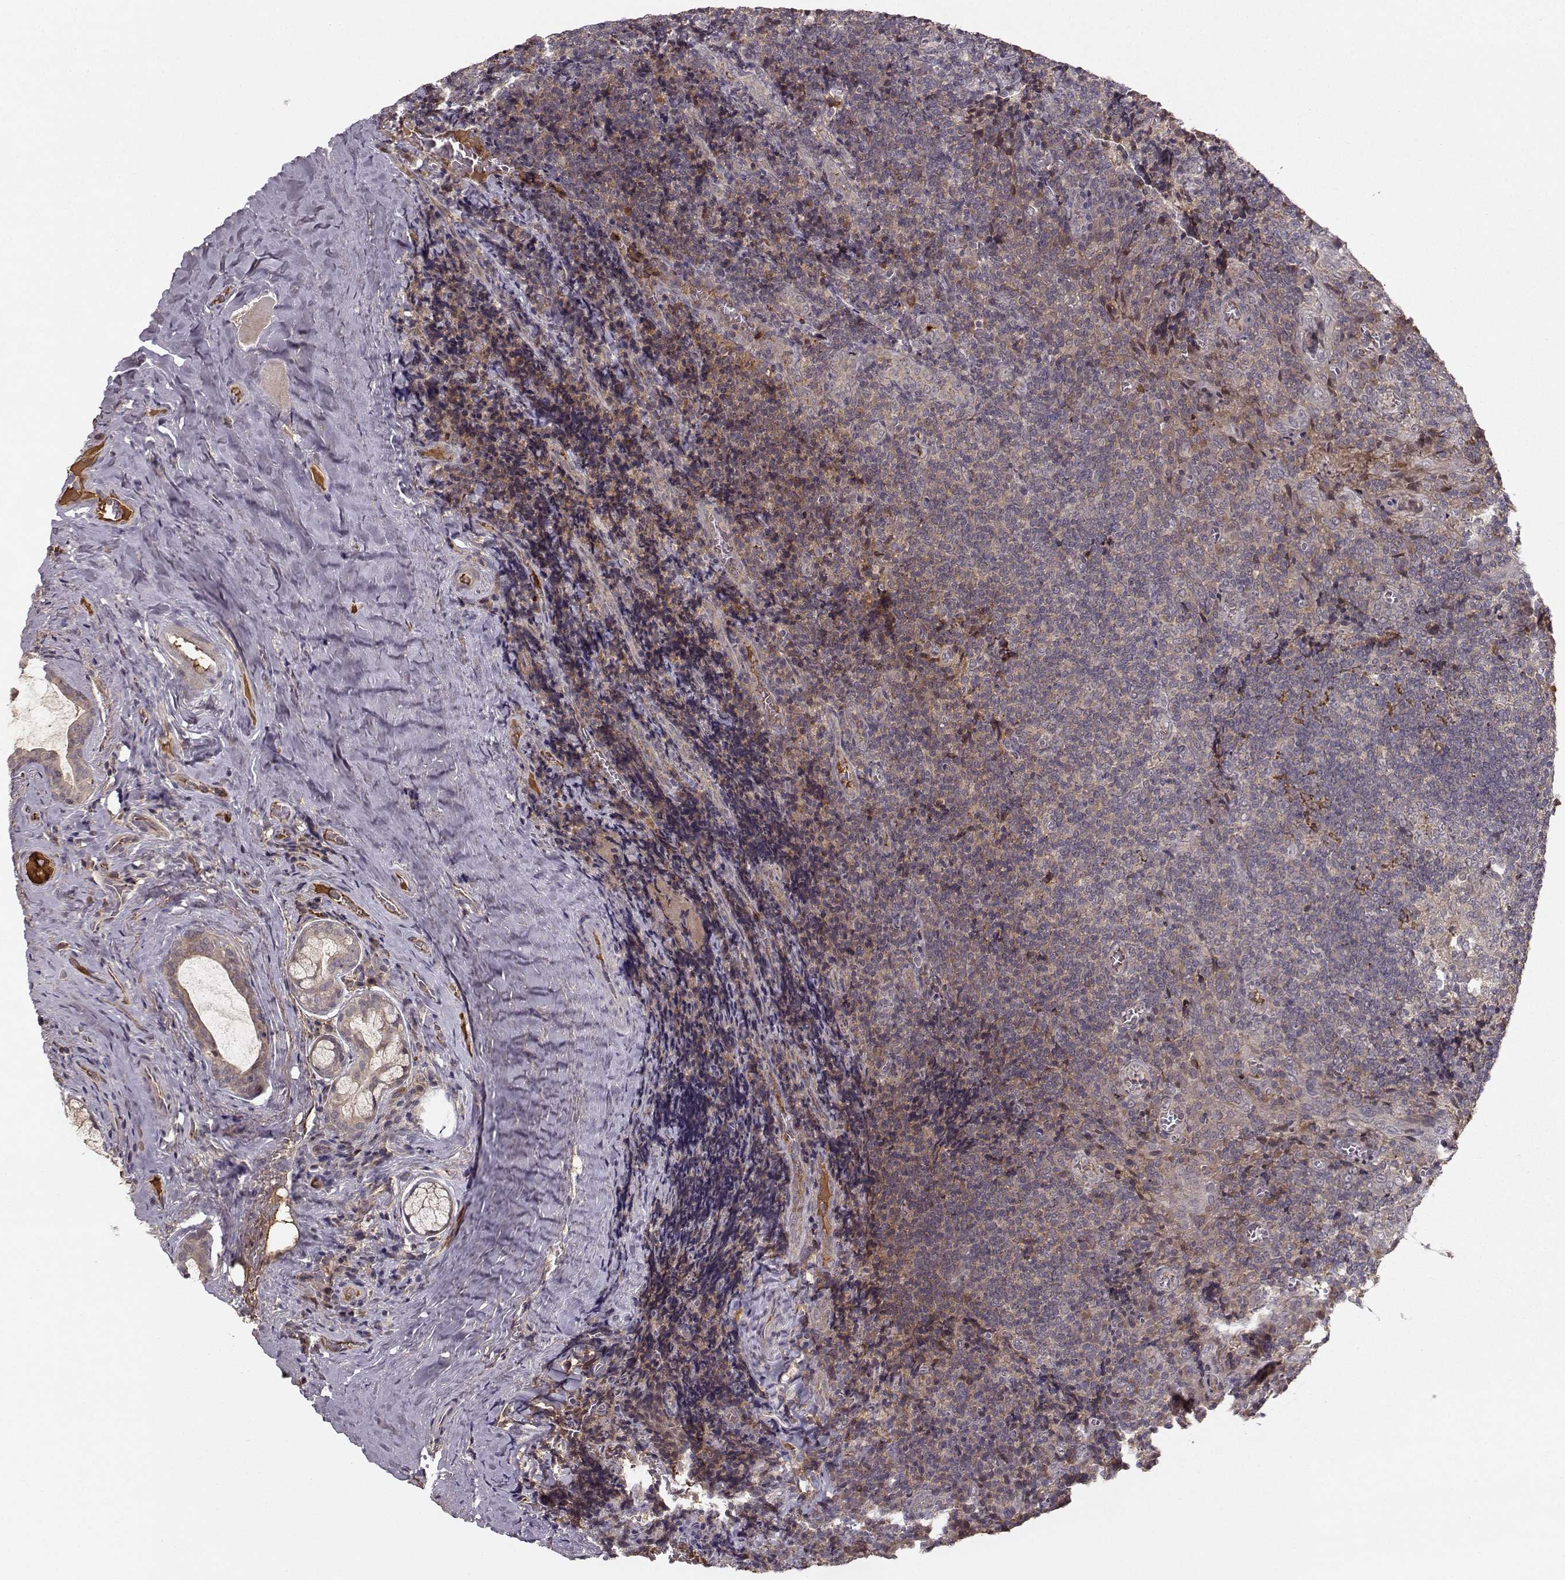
{"staining": {"intensity": "weak", "quantity": ">75%", "location": "cytoplasmic/membranous"}, "tissue": "tonsil", "cell_type": "Germinal center cells", "image_type": "normal", "snomed": [{"axis": "morphology", "description": "Normal tissue, NOS"}, {"axis": "morphology", "description": "Inflammation, NOS"}, {"axis": "topography", "description": "Tonsil"}], "caption": "Protein staining reveals weak cytoplasmic/membranous staining in about >75% of germinal center cells in normal tonsil.", "gene": "WNT6", "patient": {"sex": "female", "age": 31}}